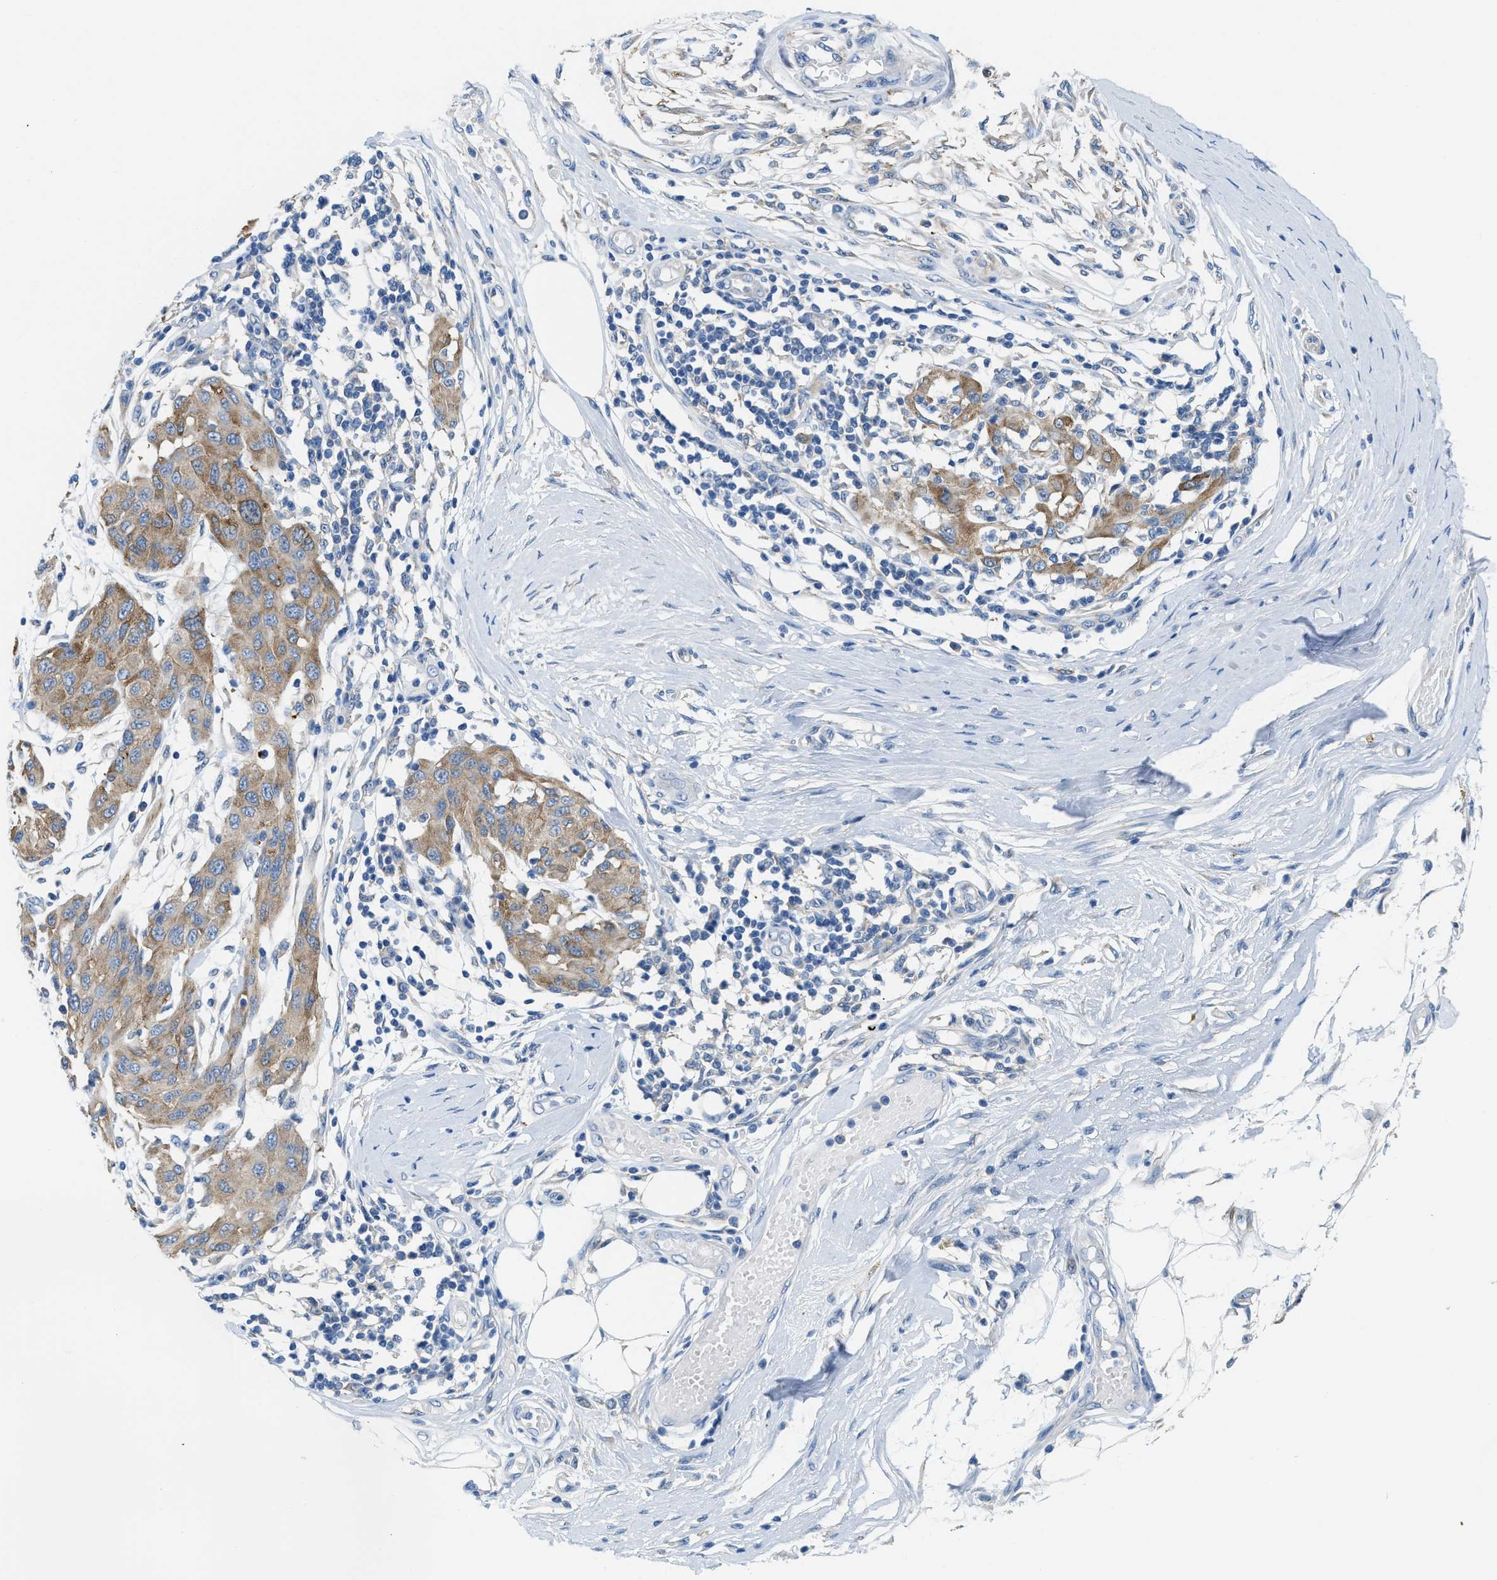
{"staining": {"intensity": "moderate", "quantity": ">75%", "location": "cytoplasmic/membranous"}, "tissue": "melanoma", "cell_type": "Tumor cells", "image_type": "cancer", "snomed": [{"axis": "morphology", "description": "Normal tissue, NOS"}, {"axis": "morphology", "description": "Malignant melanoma, NOS"}, {"axis": "topography", "description": "Skin"}], "caption": "Moderate cytoplasmic/membranous protein positivity is identified in about >75% of tumor cells in melanoma.", "gene": "BNC2", "patient": {"sex": "male", "age": 62}}